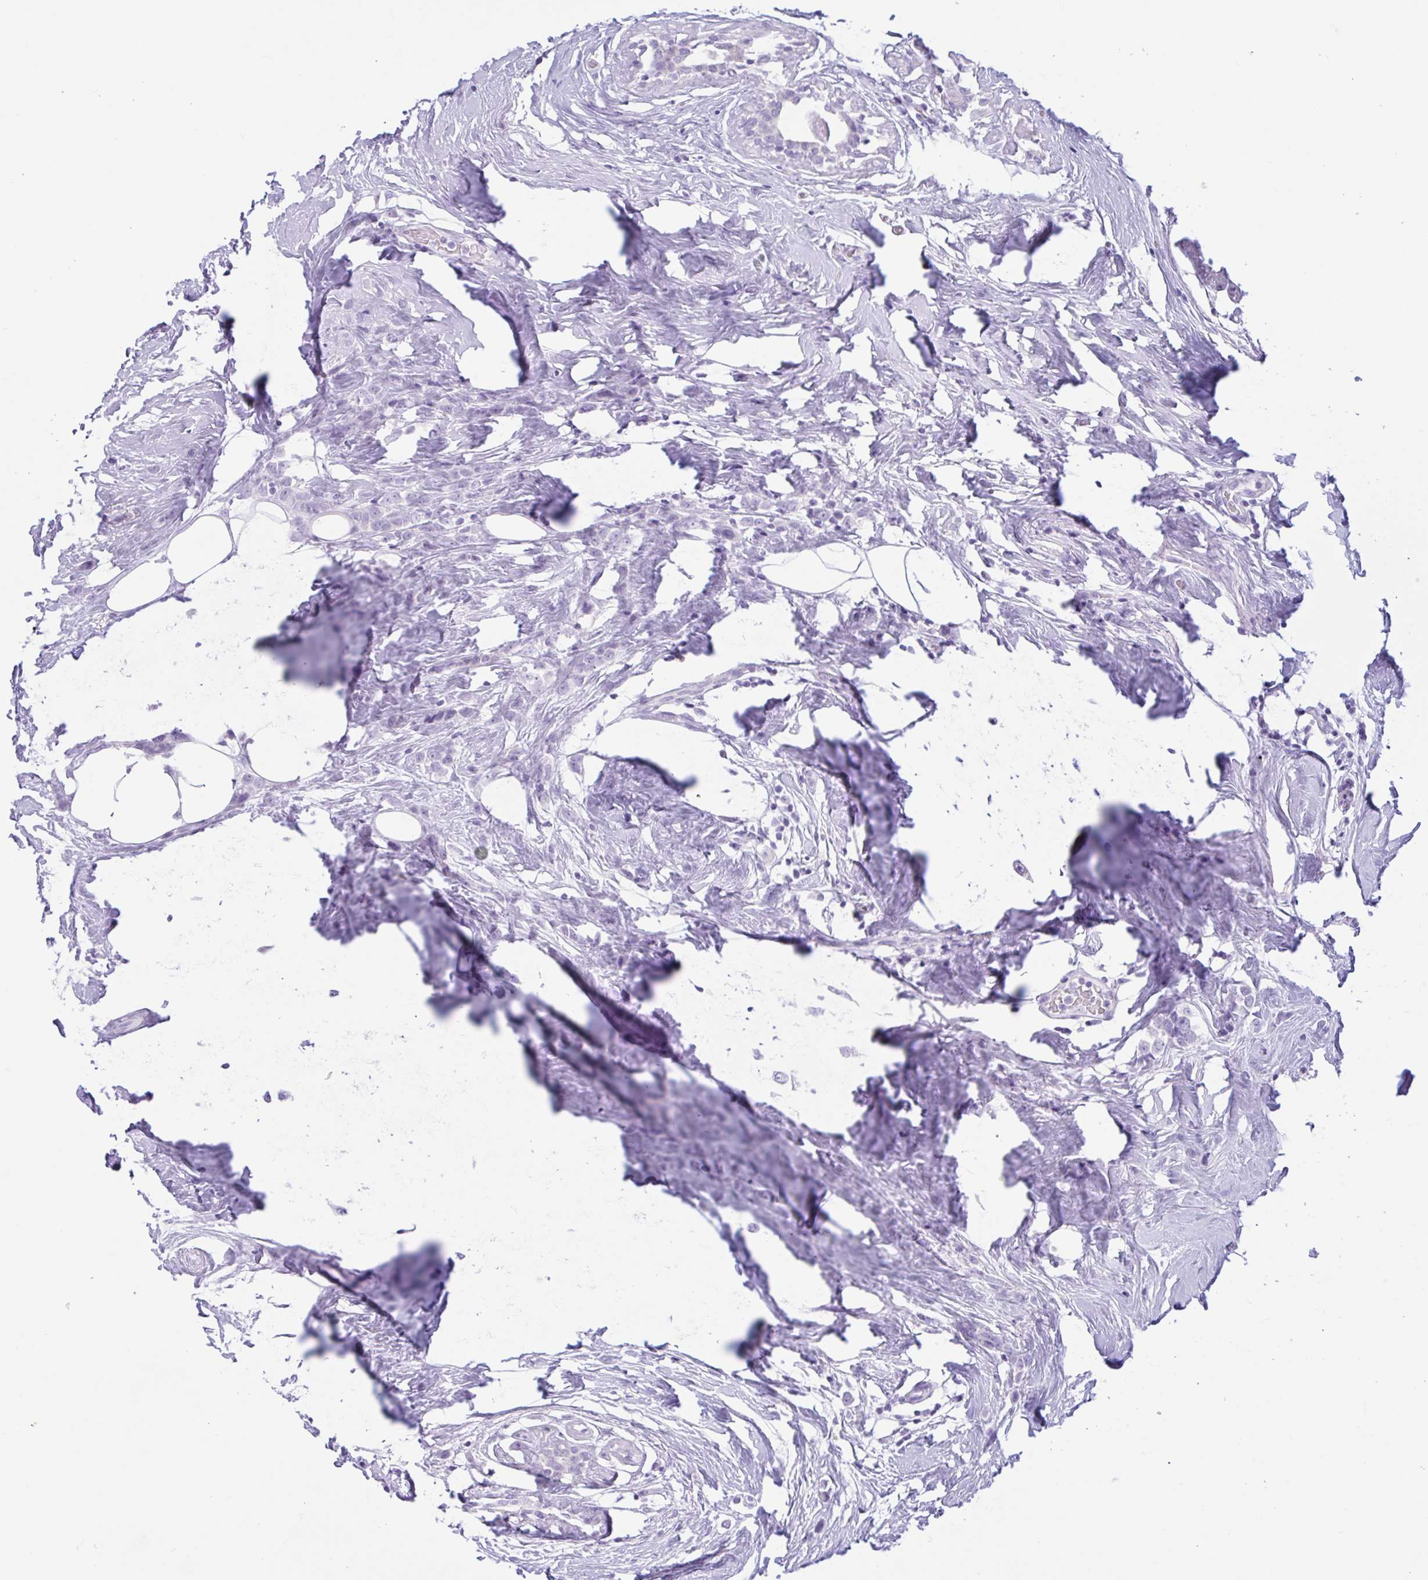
{"staining": {"intensity": "negative", "quantity": "none", "location": "none"}, "tissue": "breast cancer", "cell_type": "Tumor cells", "image_type": "cancer", "snomed": [{"axis": "morphology", "description": "Duct carcinoma"}, {"axis": "topography", "description": "Breast"}], "caption": "IHC photomicrograph of human breast invasive ductal carcinoma stained for a protein (brown), which exhibits no staining in tumor cells. (DAB immunohistochemistry visualized using brightfield microscopy, high magnification).", "gene": "CTSE", "patient": {"sex": "female", "age": 80}}